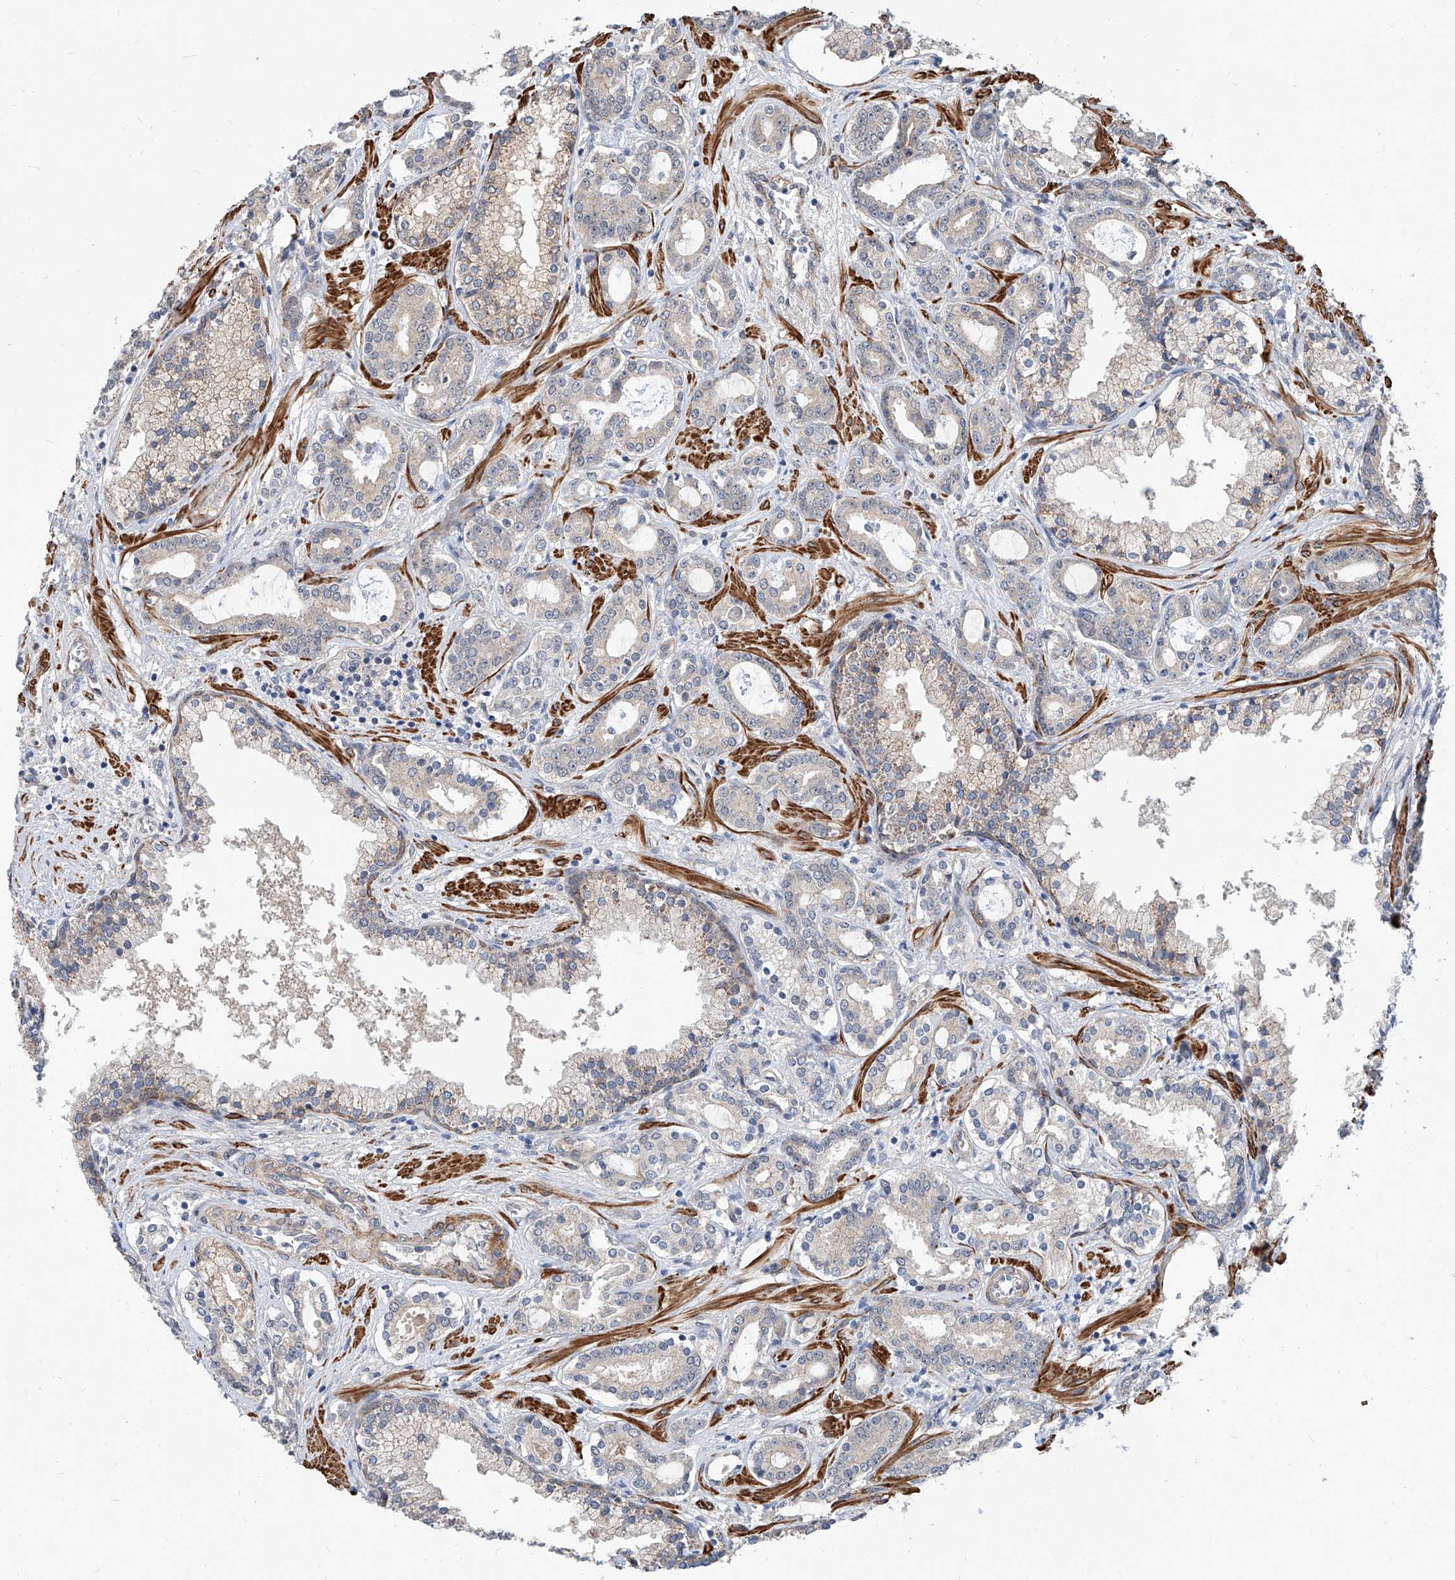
{"staining": {"intensity": "negative", "quantity": "none", "location": "none"}, "tissue": "prostate cancer", "cell_type": "Tumor cells", "image_type": "cancer", "snomed": [{"axis": "morphology", "description": "Adenocarcinoma, High grade"}, {"axis": "topography", "description": "Prostate"}], "caption": "Immunohistochemical staining of prostate high-grade adenocarcinoma demonstrates no significant expression in tumor cells.", "gene": "MAGEE2", "patient": {"sex": "male", "age": 58}}